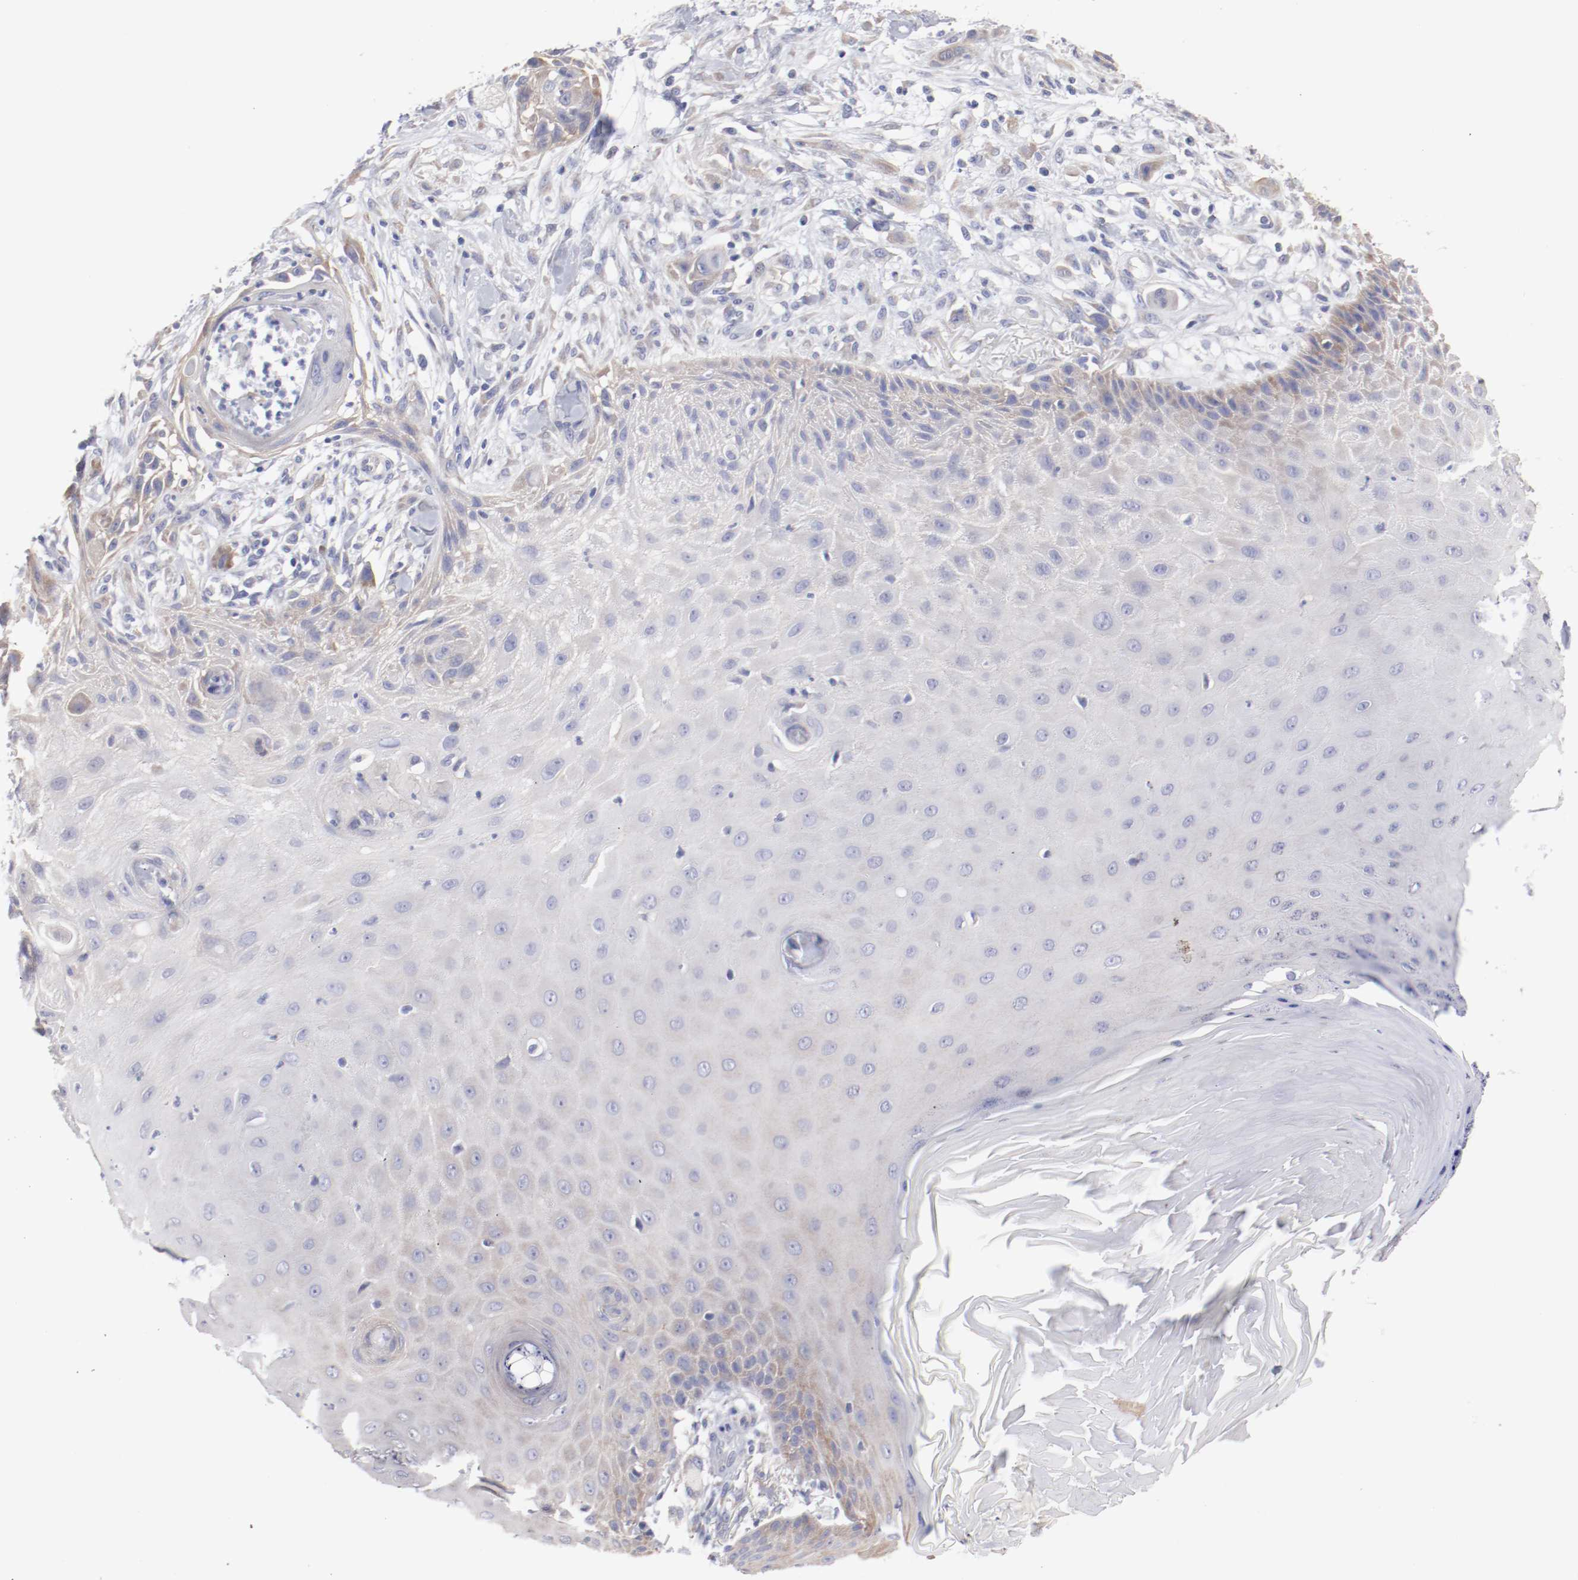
{"staining": {"intensity": "weak", "quantity": "<25%", "location": "cytoplasmic/membranous"}, "tissue": "skin cancer", "cell_type": "Tumor cells", "image_type": "cancer", "snomed": [{"axis": "morphology", "description": "Normal tissue, NOS"}, {"axis": "morphology", "description": "Squamous cell carcinoma, NOS"}, {"axis": "topography", "description": "Skin"}], "caption": "This is an immunohistochemistry (IHC) histopathology image of skin cancer. There is no expression in tumor cells.", "gene": "CPE", "patient": {"sex": "female", "age": 59}}